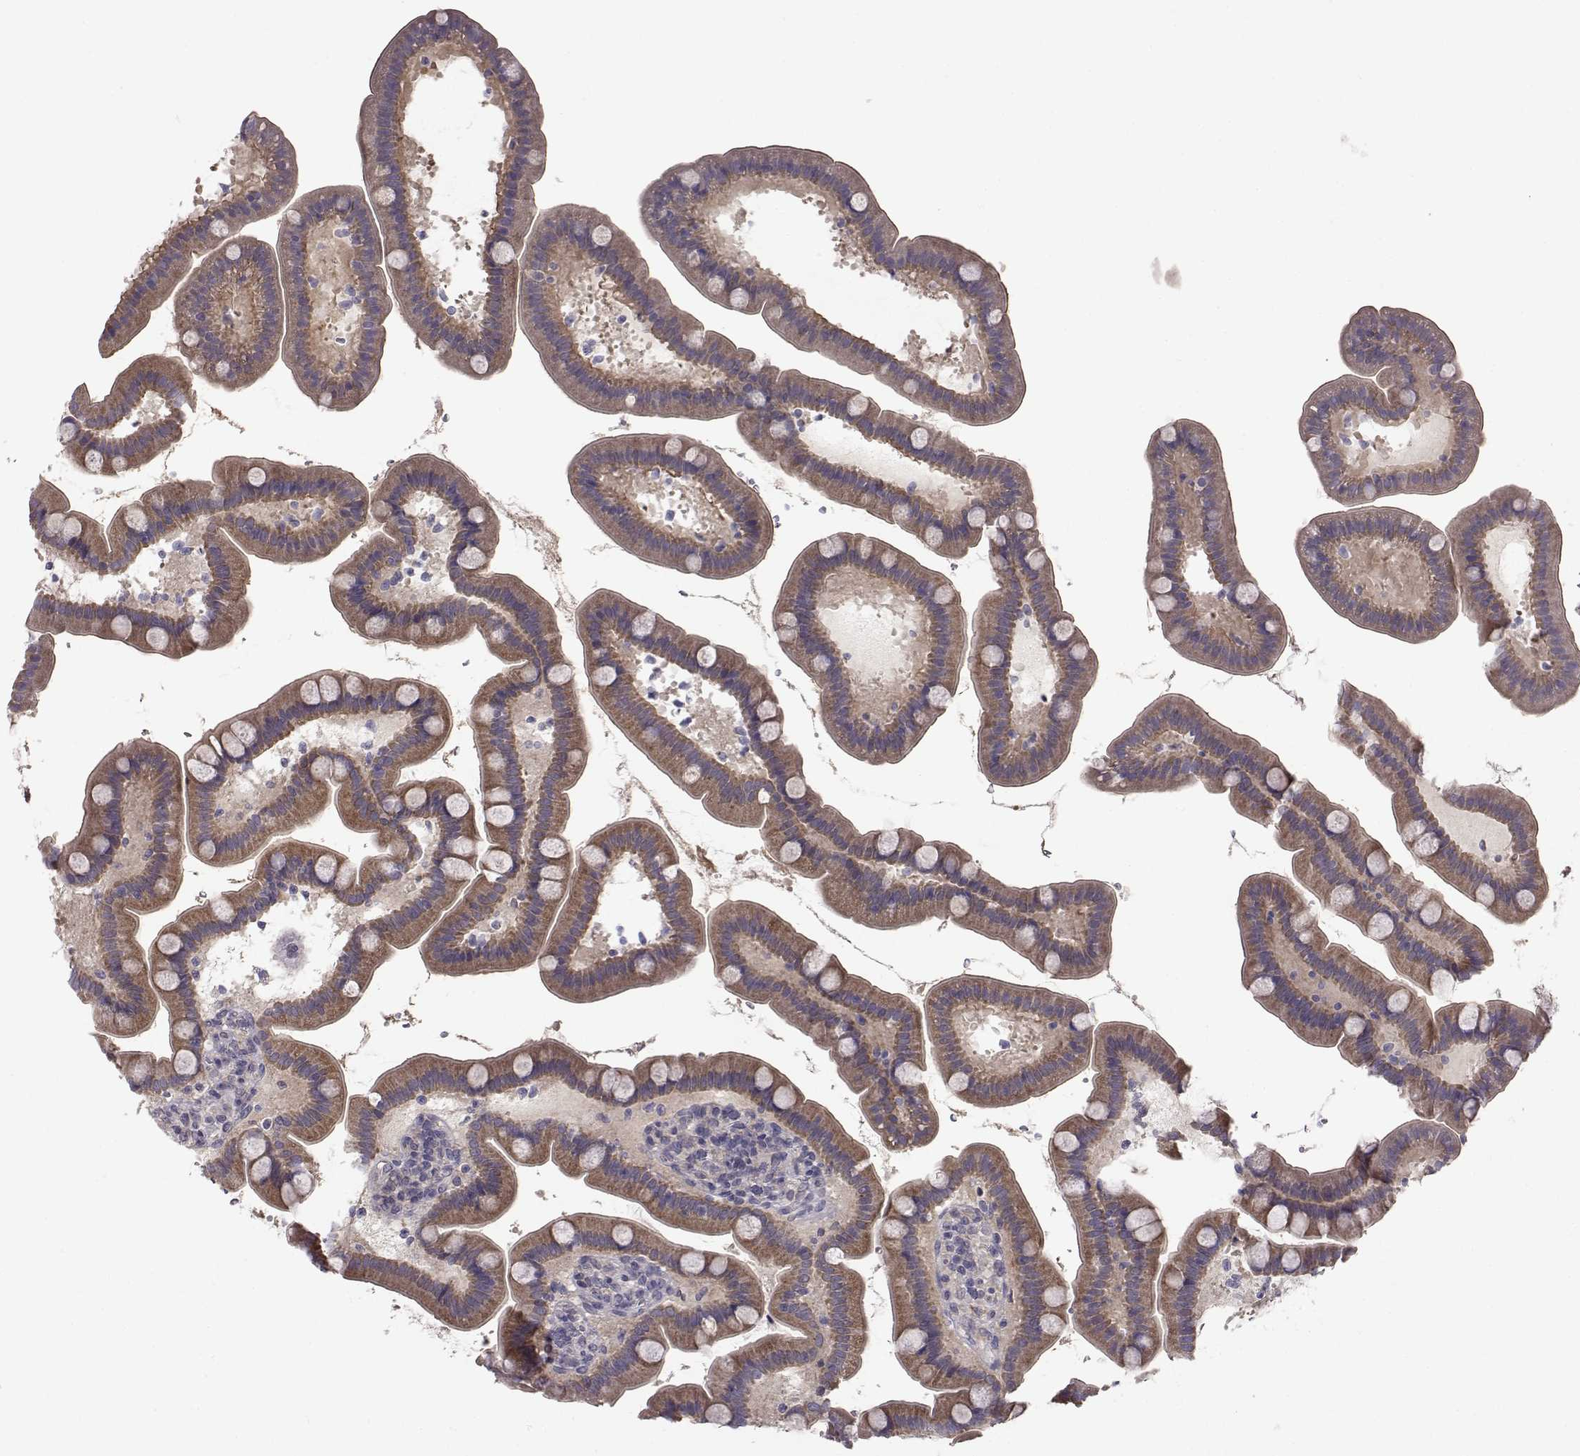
{"staining": {"intensity": "moderate", "quantity": ">75%", "location": "cytoplasmic/membranous"}, "tissue": "small intestine", "cell_type": "Glandular cells", "image_type": "normal", "snomed": [{"axis": "morphology", "description": "Normal tissue, NOS"}, {"axis": "topography", "description": "Small intestine"}], "caption": "An immunohistochemistry (IHC) image of unremarkable tissue is shown. Protein staining in brown shows moderate cytoplasmic/membranous positivity in small intestine within glandular cells.", "gene": "PEX5L", "patient": {"sex": "male", "age": 66}}